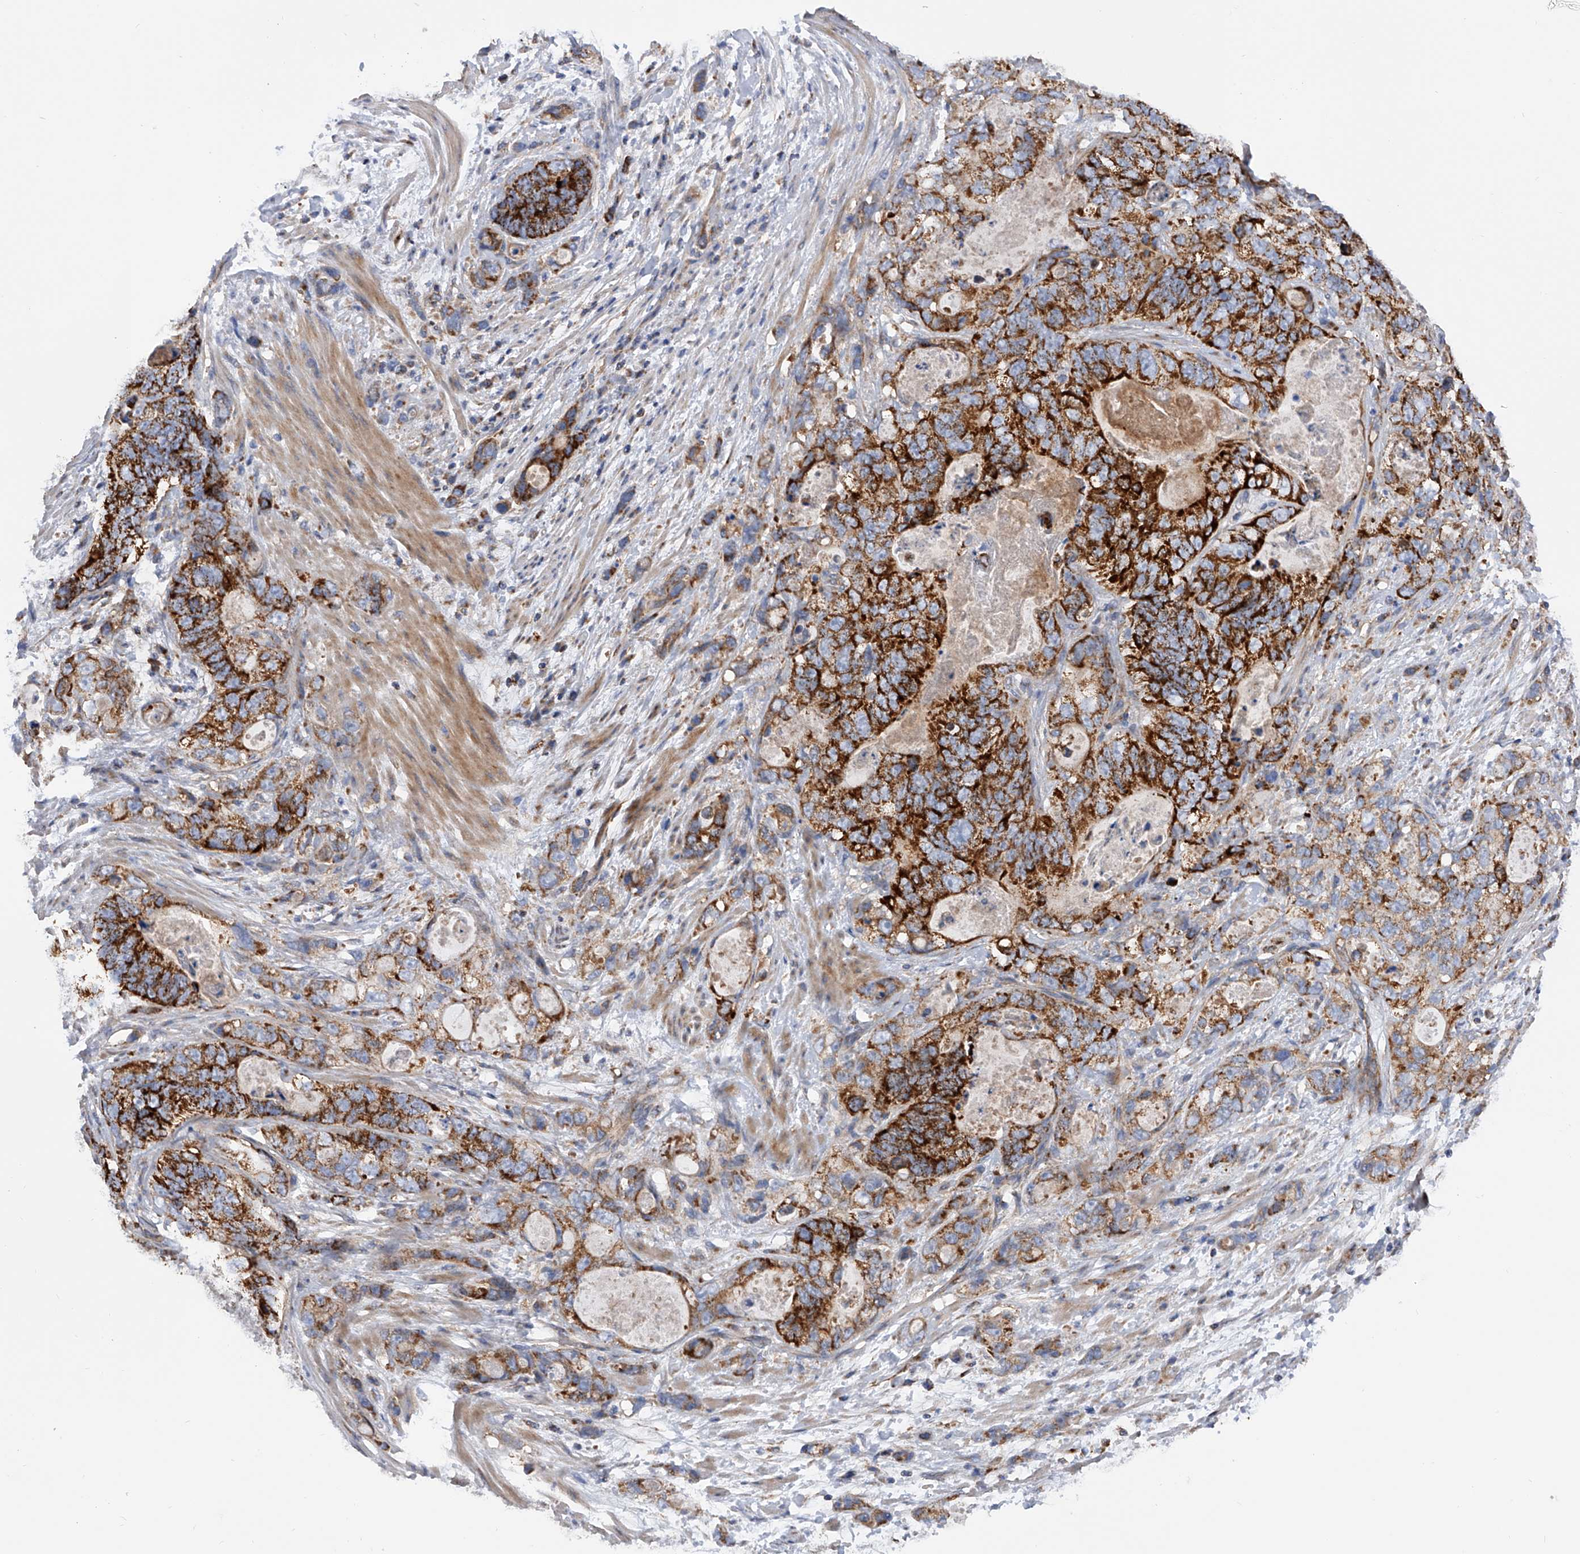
{"staining": {"intensity": "strong", "quantity": ">75%", "location": "cytoplasmic/membranous"}, "tissue": "stomach cancer", "cell_type": "Tumor cells", "image_type": "cancer", "snomed": [{"axis": "morphology", "description": "Normal tissue, NOS"}, {"axis": "morphology", "description": "Adenocarcinoma, NOS"}, {"axis": "topography", "description": "Stomach"}], "caption": "Tumor cells display high levels of strong cytoplasmic/membranous staining in about >75% of cells in human stomach cancer (adenocarcinoma).", "gene": "PDSS2", "patient": {"sex": "female", "age": 89}}